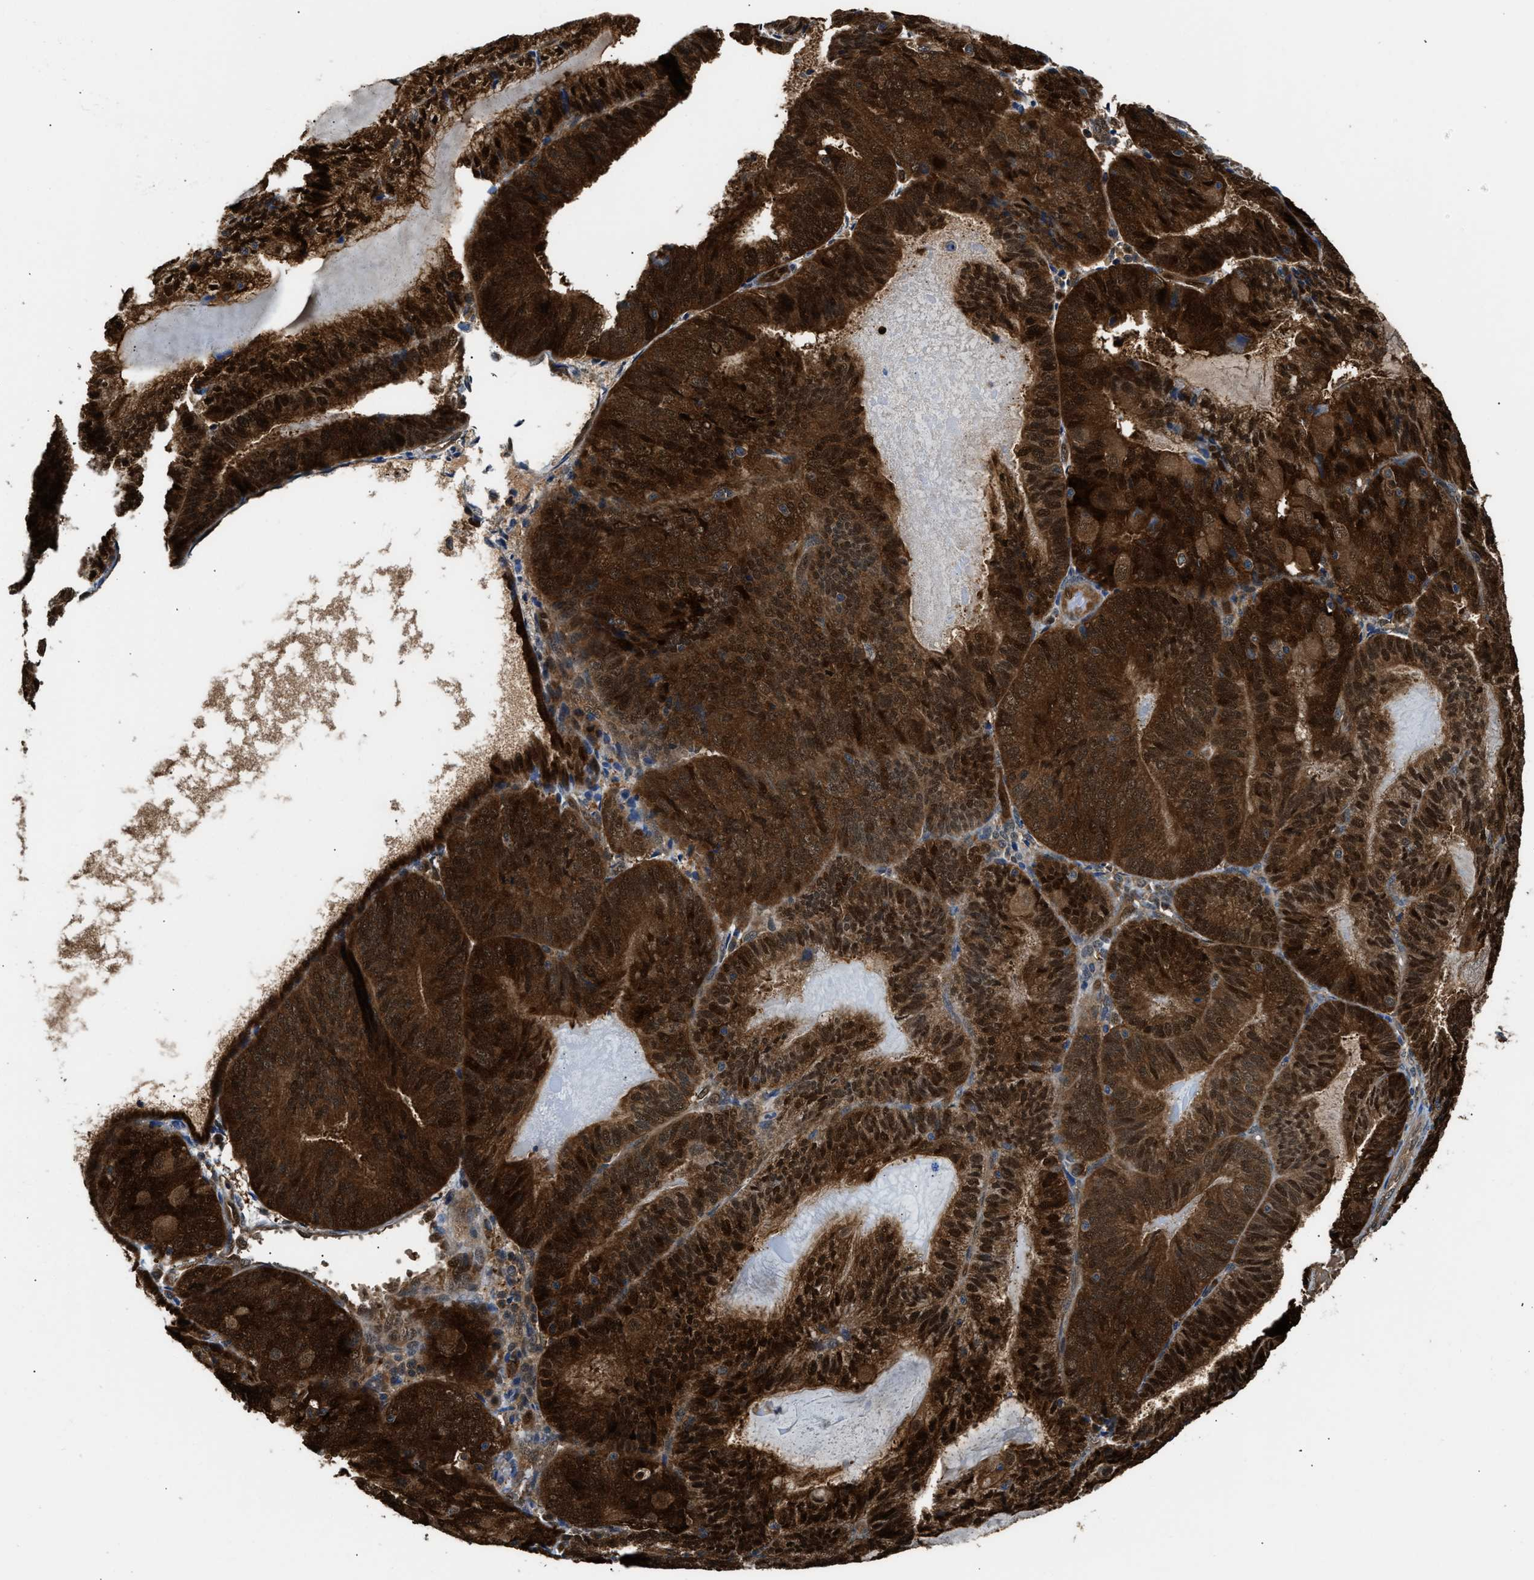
{"staining": {"intensity": "strong", "quantity": ">75%", "location": "cytoplasmic/membranous,nuclear"}, "tissue": "endometrial cancer", "cell_type": "Tumor cells", "image_type": "cancer", "snomed": [{"axis": "morphology", "description": "Adenocarcinoma, NOS"}, {"axis": "topography", "description": "Endometrium"}], "caption": "A photomicrograph showing strong cytoplasmic/membranous and nuclear staining in approximately >75% of tumor cells in adenocarcinoma (endometrial), as visualized by brown immunohistochemical staining.", "gene": "PPA1", "patient": {"sex": "female", "age": 81}}